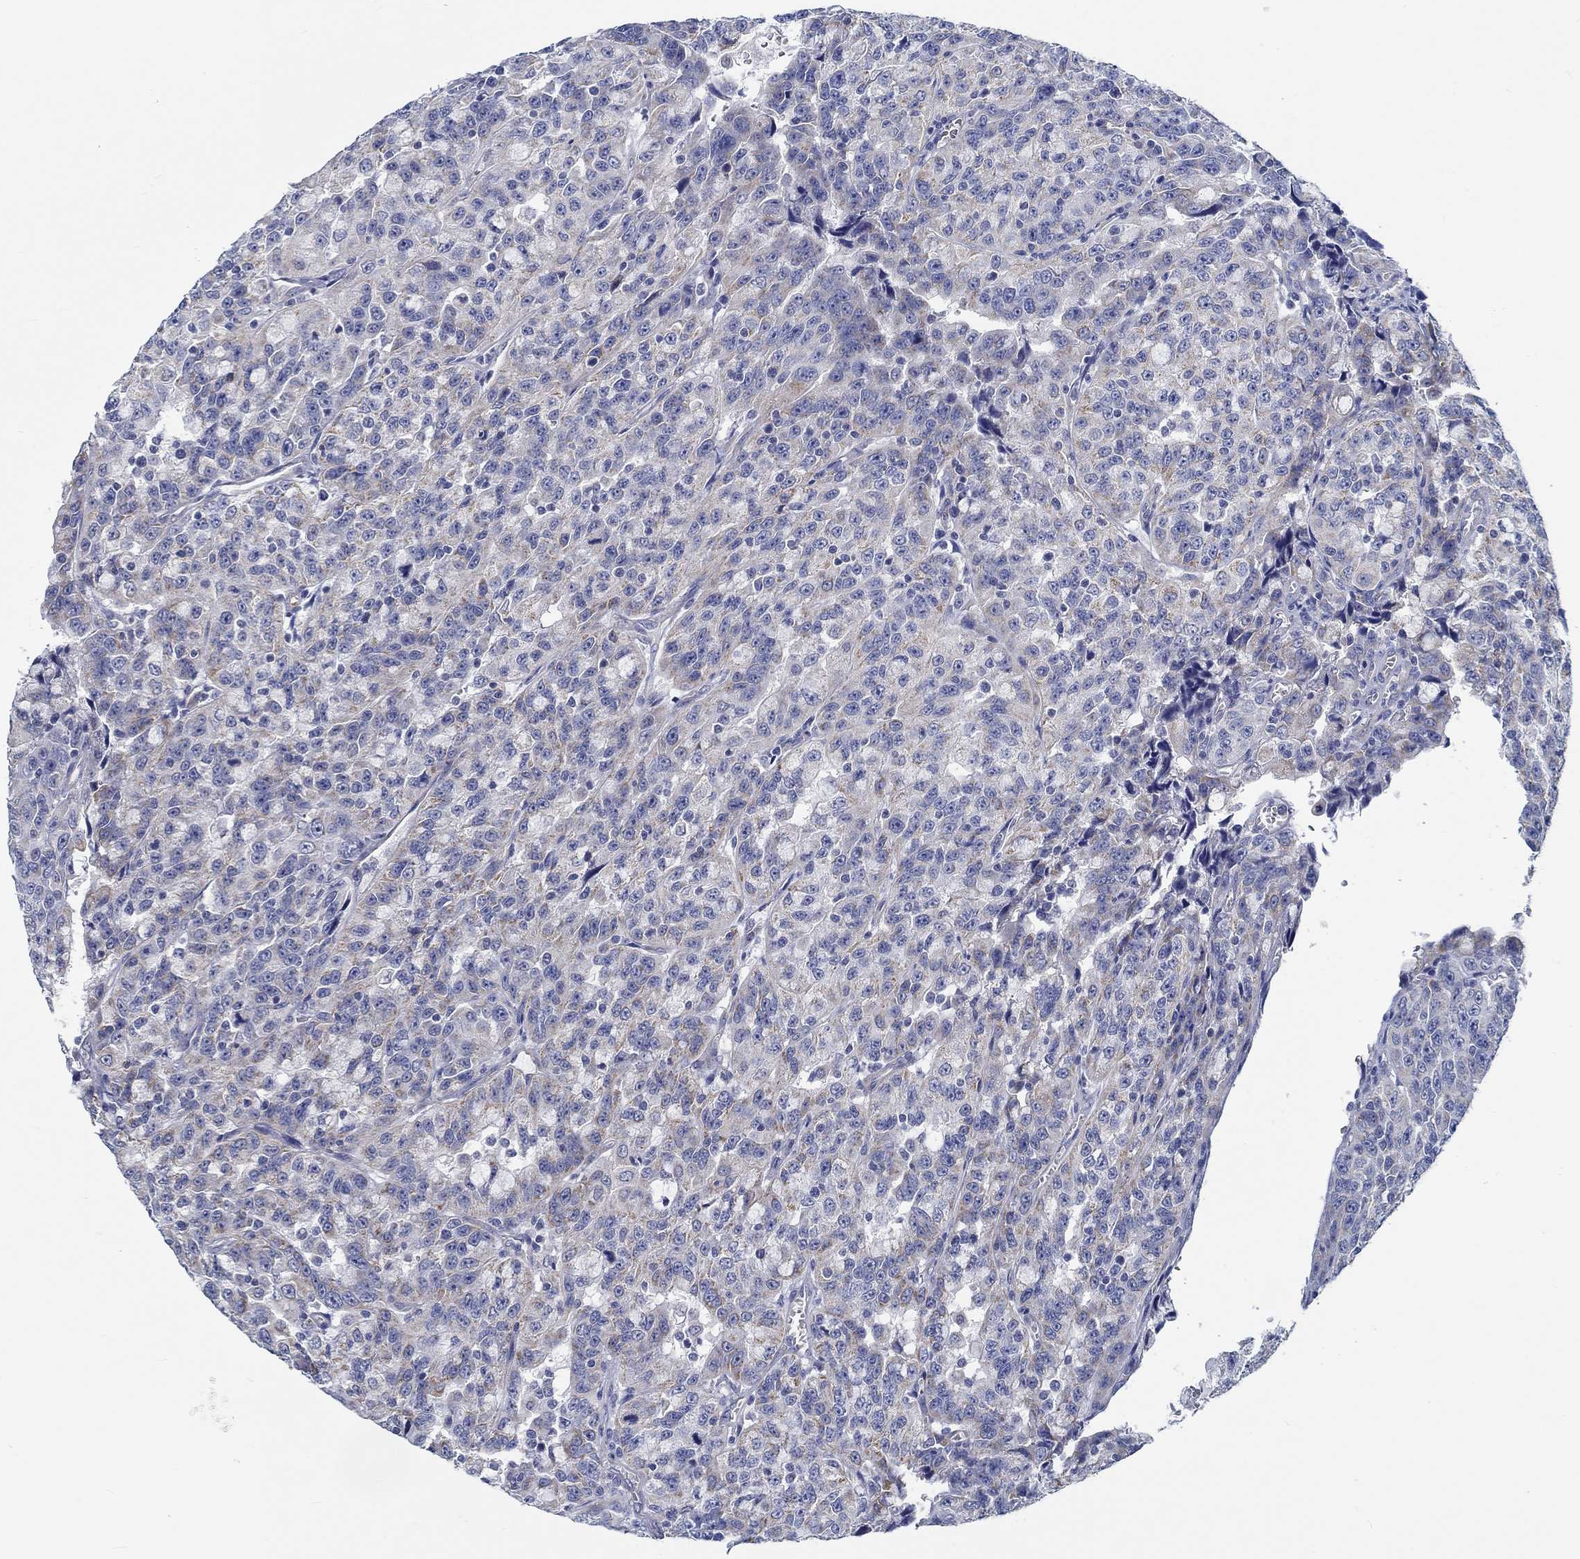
{"staining": {"intensity": "weak", "quantity": "<25%", "location": "cytoplasmic/membranous"}, "tissue": "urothelial cancer", "cell_type": "Tumor cells", "image_type": "cancer", "snomed": [{"axis": "morphology", "description": "Urothelial carcinoma, NOS"}, {"axis": "morphology", "description": "Urothelial carcinoma, High grade"}, {"axis": "topography", "description": "Urinary bladder"}], "caption": "This is an immunohistochemistry (IHC) image of human urothelial cancer. There is no staining in tumor cells.", "gene": "MYBPC1", "patient": {"sex": "female", "age": 73}}